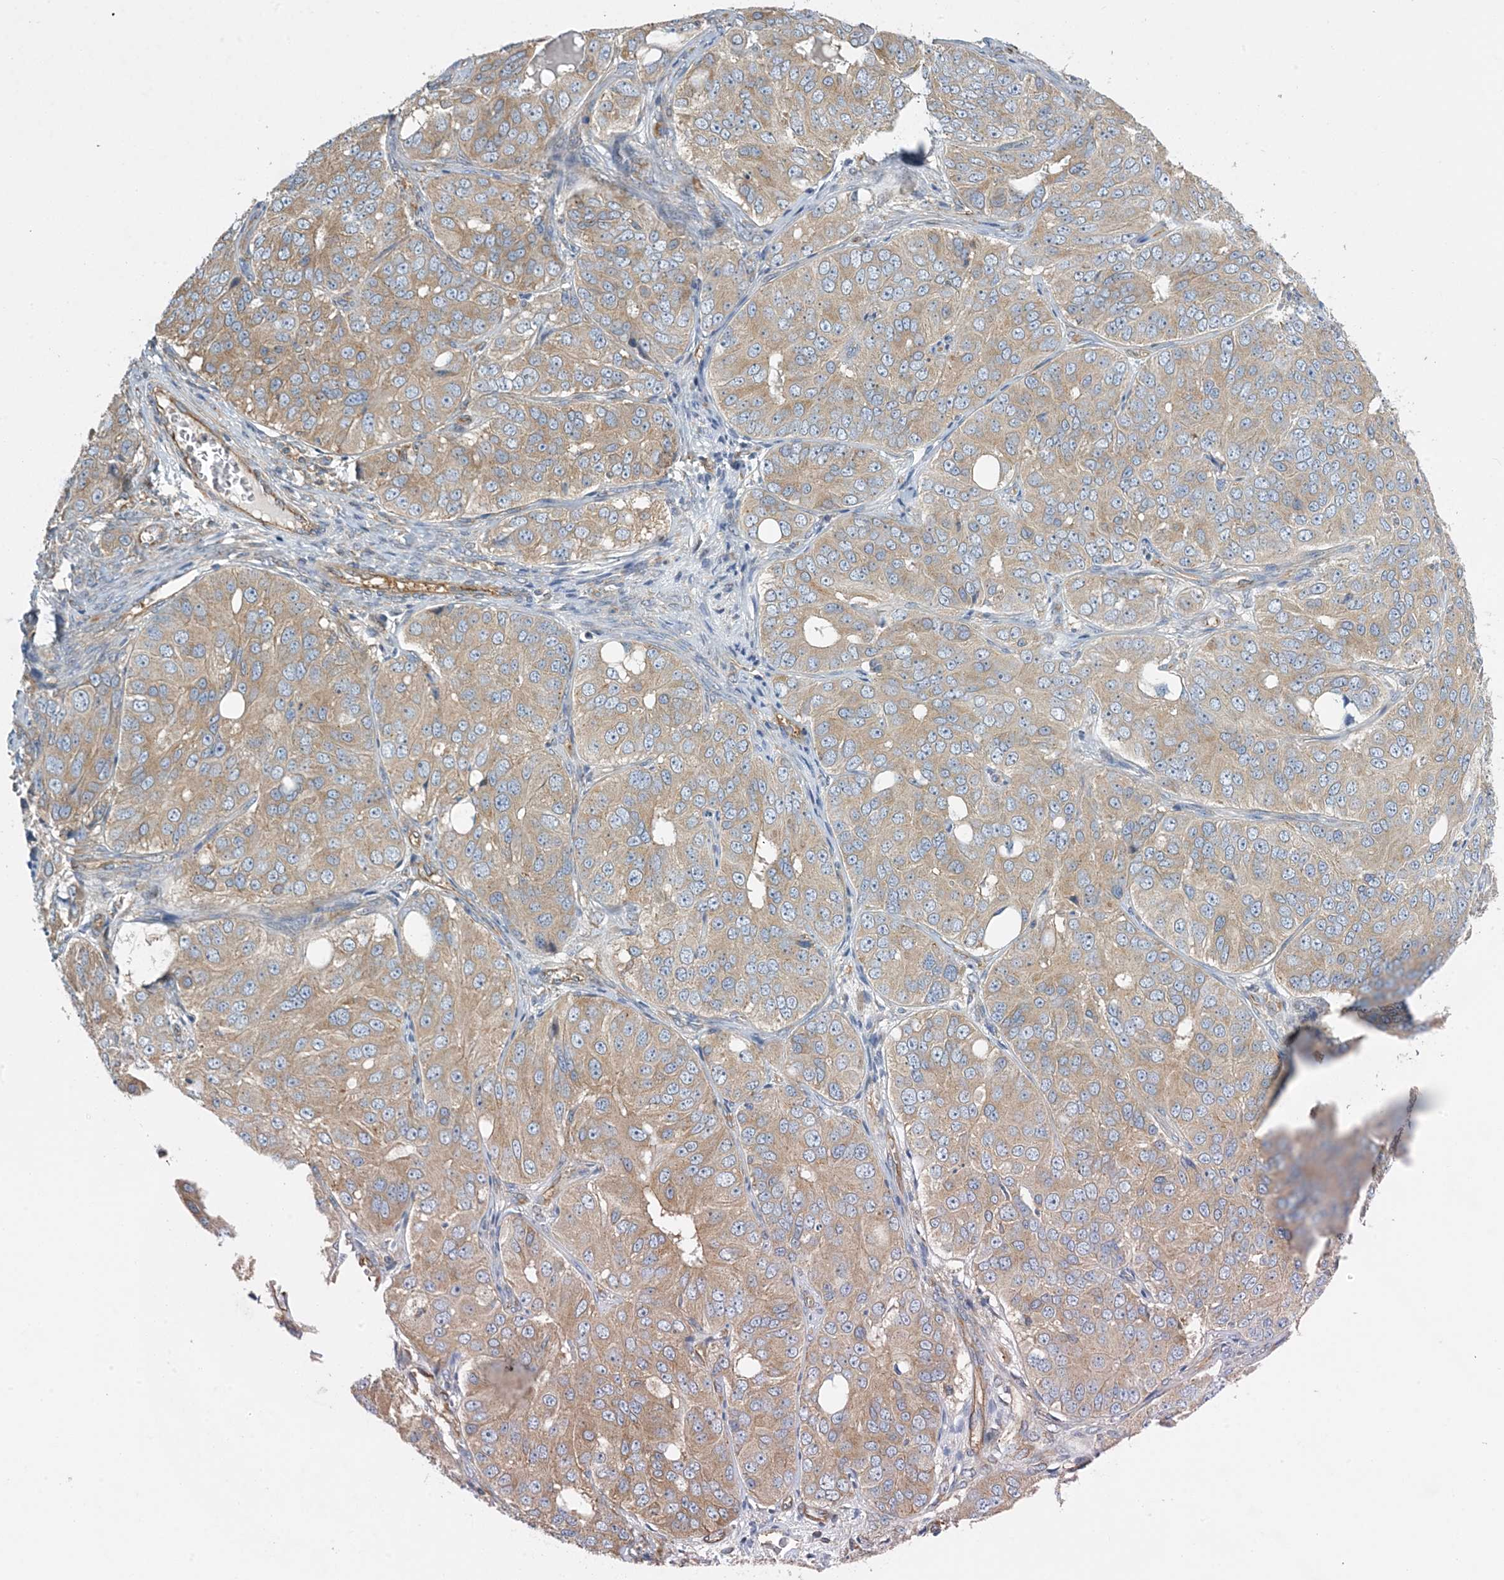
{"staining": {"intensity": "weak", "quantity": ">75%", "location": "cytoplasmic/membranous"}, "tissue": "ovarian cancer", "cell_type": "Tumor cells", "image_type": "cancer", "snomed": [{"axis": "morphology", "description": "Carcinoma, endometroid"}, {"axis": "topography", "description": "Ovary"}], "caption": "Human ovarian endometroid carcinoma stained with a protein marker demonstrates weak staining in tumor cells.", "gene": "SIDT1", "patient": {"sex": "female", "age": 51}}